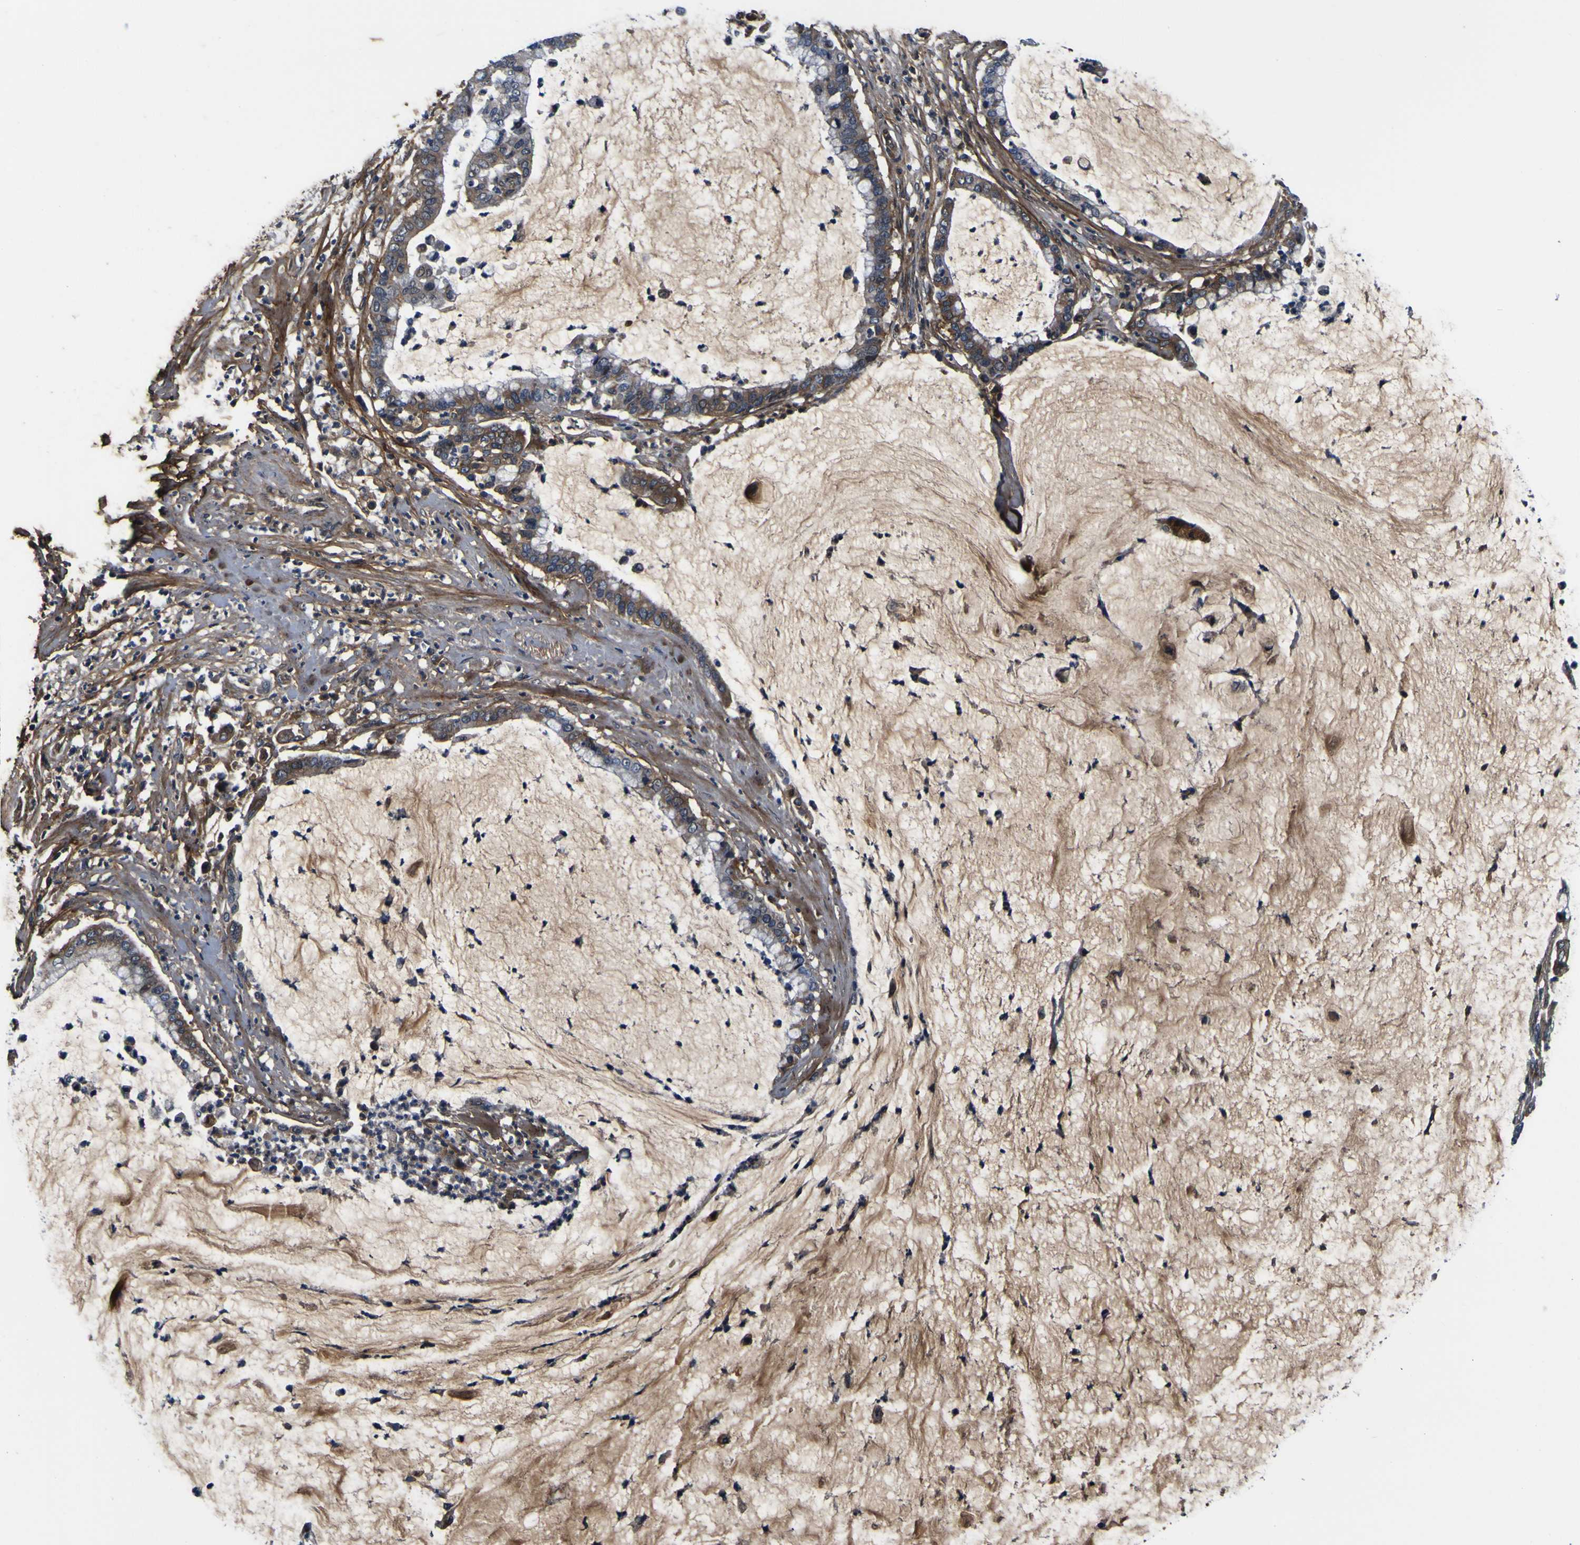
{"staining": {"intensity": "moderate", "quantity": ">75%", "location": "cytoplasmic/membranous"}, "tissue": "pancreatic cancer", "cell_type": "Tumor cells", "image_type": "cancer", "snomed": [{"axis": "morphology", "description": "Adenocarcinoma, NOS"}, {"axis": "topography", "description": "Pancreas"}], "caption": "Tumor cells show medium levels of moderate cytoplasmic/membranous staining in approximately >75% of cells in pancreatic cancer (adenocarcinoma).", "gene": "POSTN", "patient": {"sex": "male", "age": 41}}